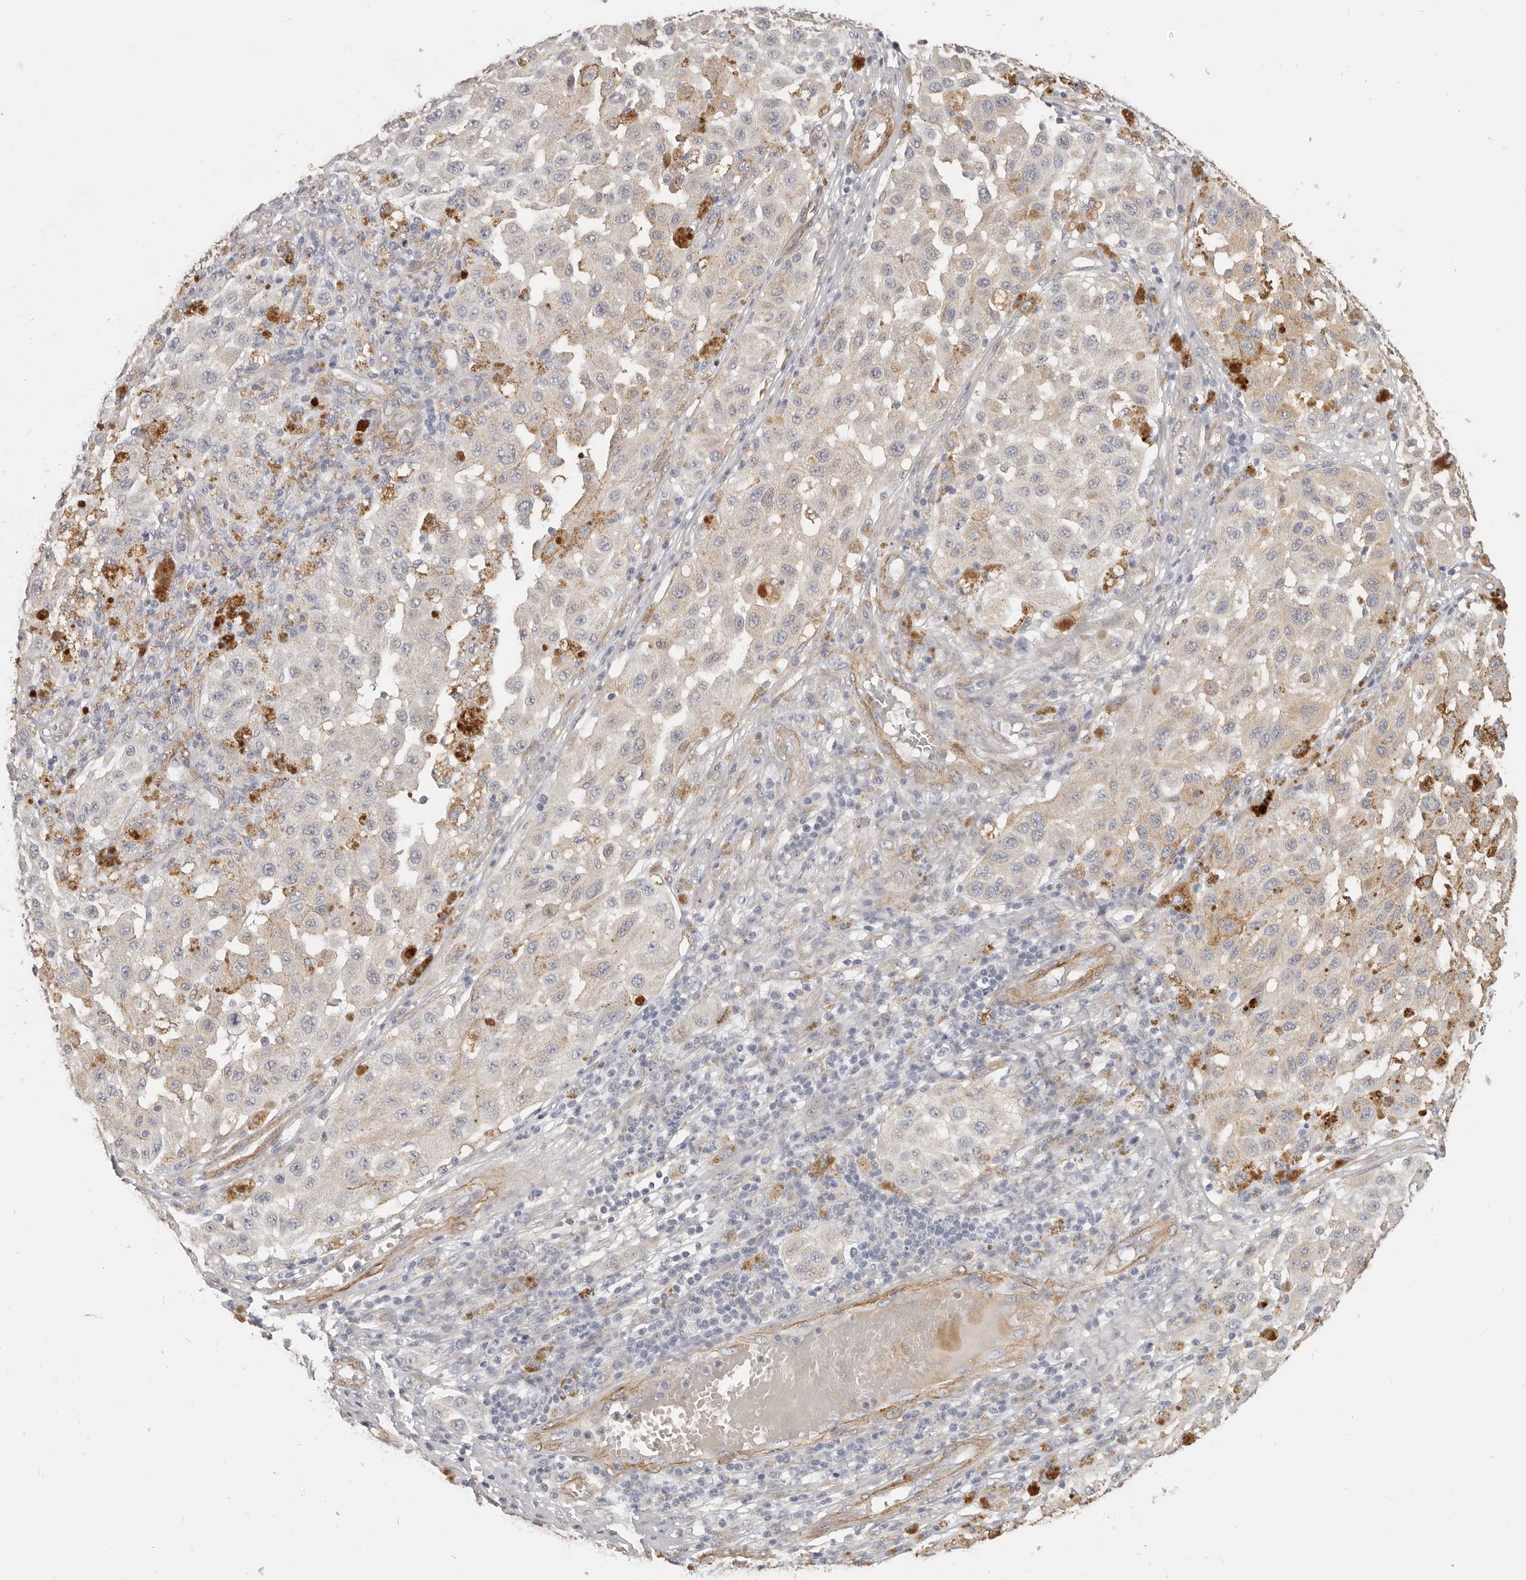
{"staining": {"intensity": "weak", "quantity": "<25%", "location": "cytoplasmic/membranous"}, "tissue": "melanoma", "cell_type": "Tumor cells", "image_type": "cancer", "snomed": [{"axis": "morphology", "description": "Malignant melanoma, NOS"}, {"axis": "topography", "description": "Skin"}], "caption": "Melanoma was stained to show a protein in brown. There is no significant expression in tumor cells.", "gene": "RABAC1", "patient": {"sex": "female", "age": 64}}